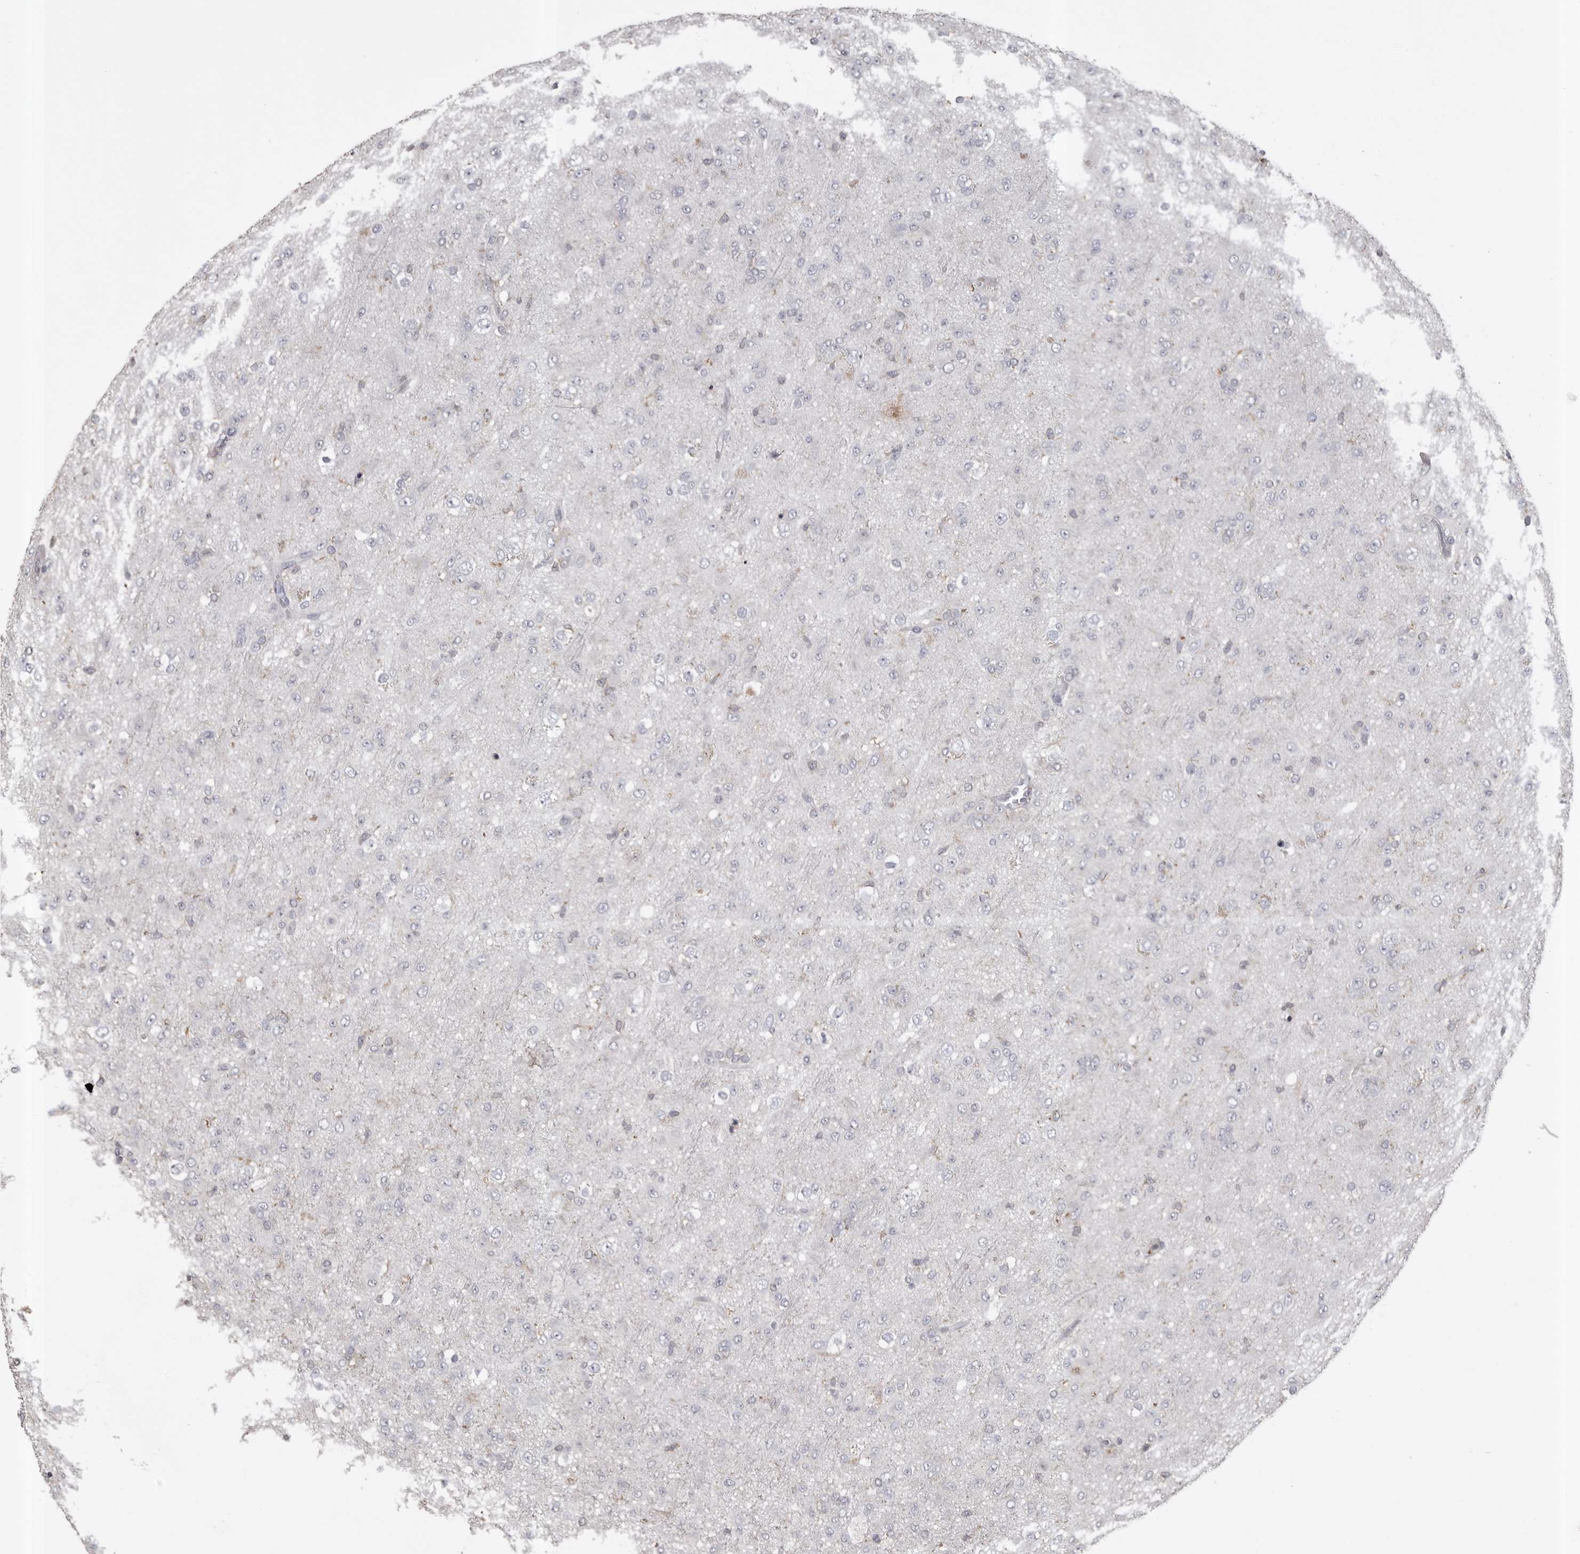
{"staining": {"intensity": "negative", "quantity": "none", "location": "none"}, "tissue": "glioma", "cell_type": "Tumor cells", "image_type": "cancer", "snomed": [{"axis": "morphology", "description": "Glioma, malignant, Low grade"}, {"axis": "topography", "description": "Brain"}], "caption": "The immunohistochemistry (IHC) micrograph has no significant positivity in tumor cells of malignant glioma (low-grade) tissue.", "gene": "CMTM6", "patient": {"sex": "male", "age": 65}}